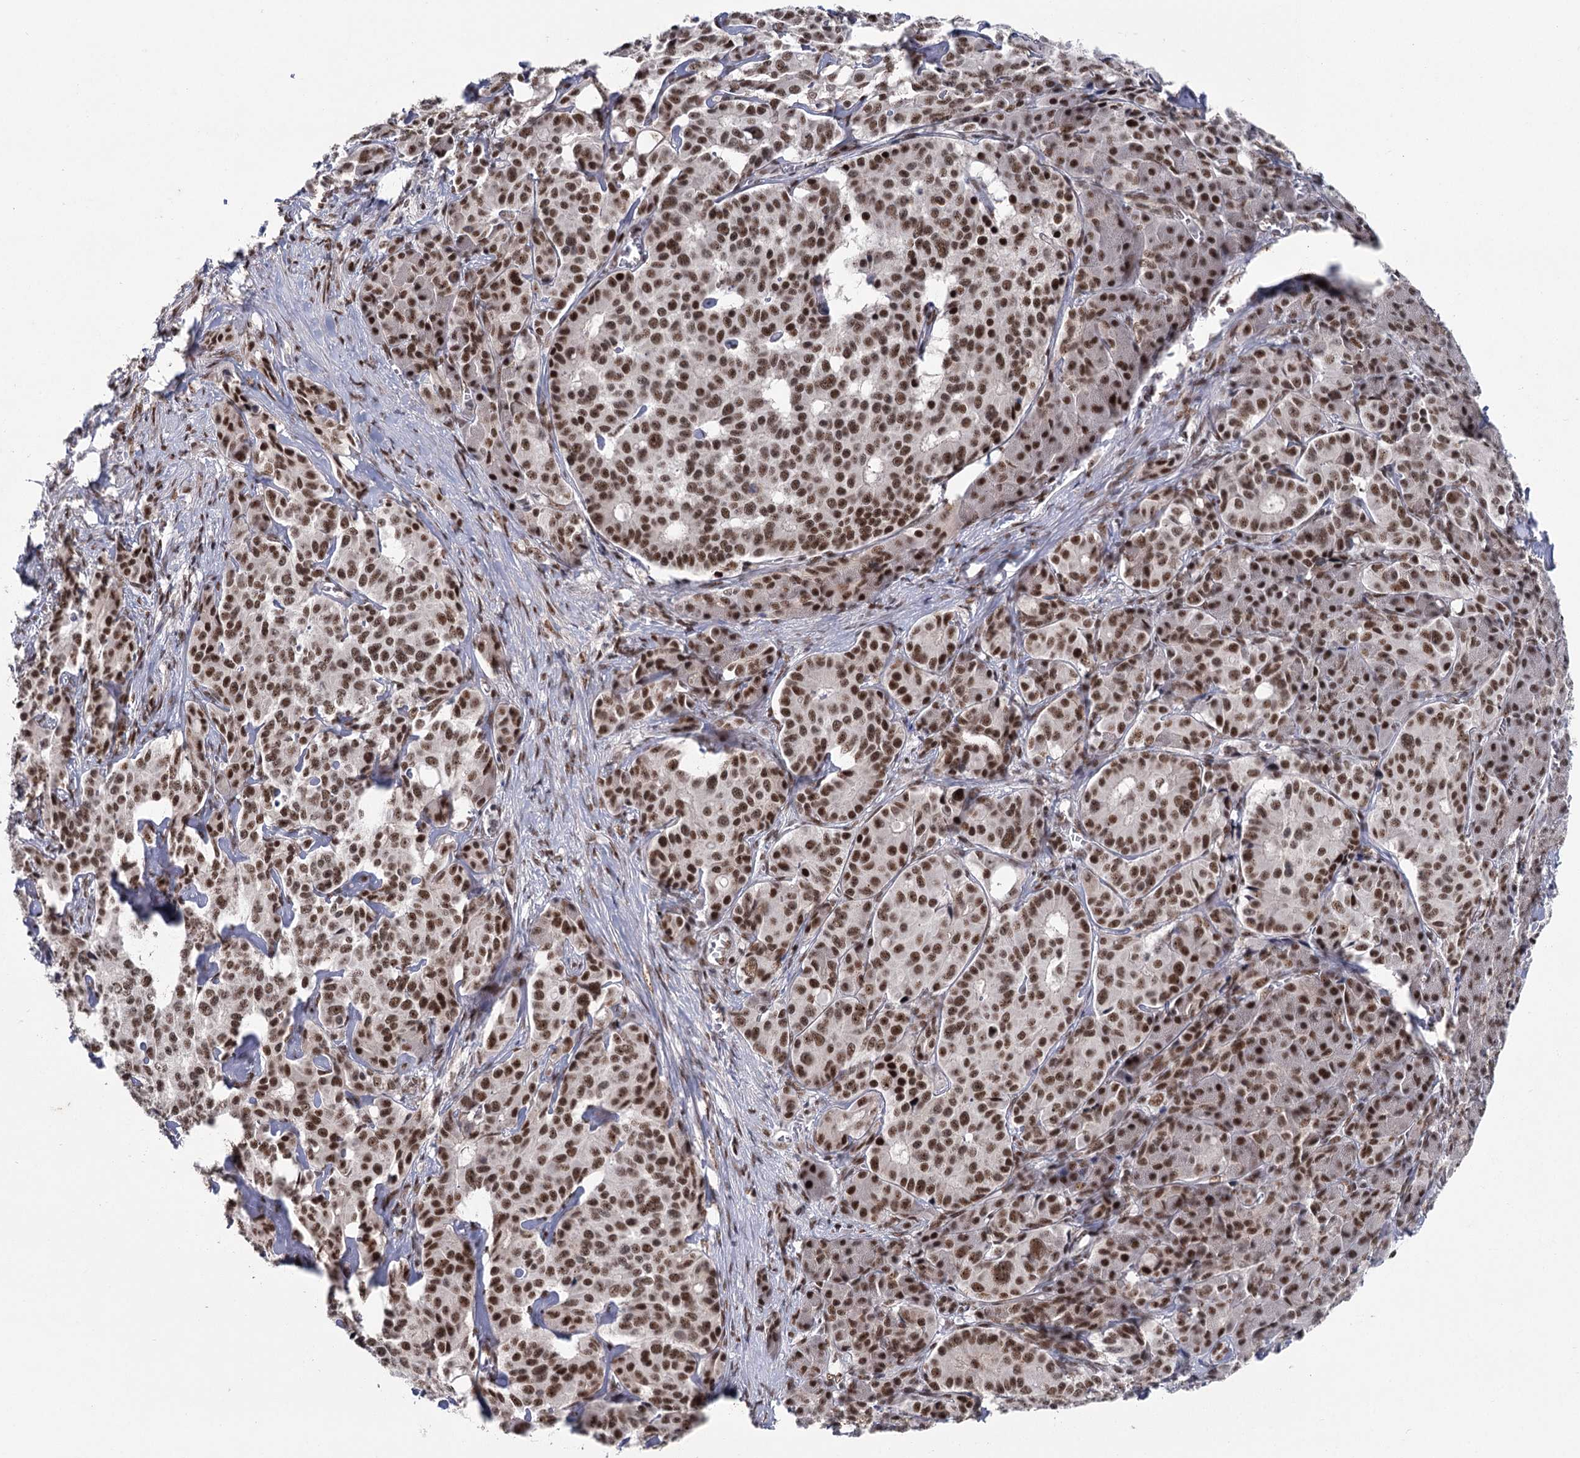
{"staining": {"intensity": "strong", "quantity": ">75%", "location": "nuclear"}, "tissue": "pancreatic cancer", "cell_type": "Tumor cells", "image_type": "cancer", "snomed": [{"axis": "morphology", "description": "Adenocarcinoma, NOS"}, {"axis": "topography", "description": "Pancreas"}], "caption": "Immunohistochemistry (IHC) (DAB (3,3'-diaminobenzidine)) staining of human pancreatic adenocarcinoma demonstrates strong nuclear protein positivity in about >75% of tumor cells. Immunohistochemistry stains the protein of interest in brown and the nuclei are stained blue.", "gene": "SCAF8", "patient": {"sex": "female", "age": 74}}